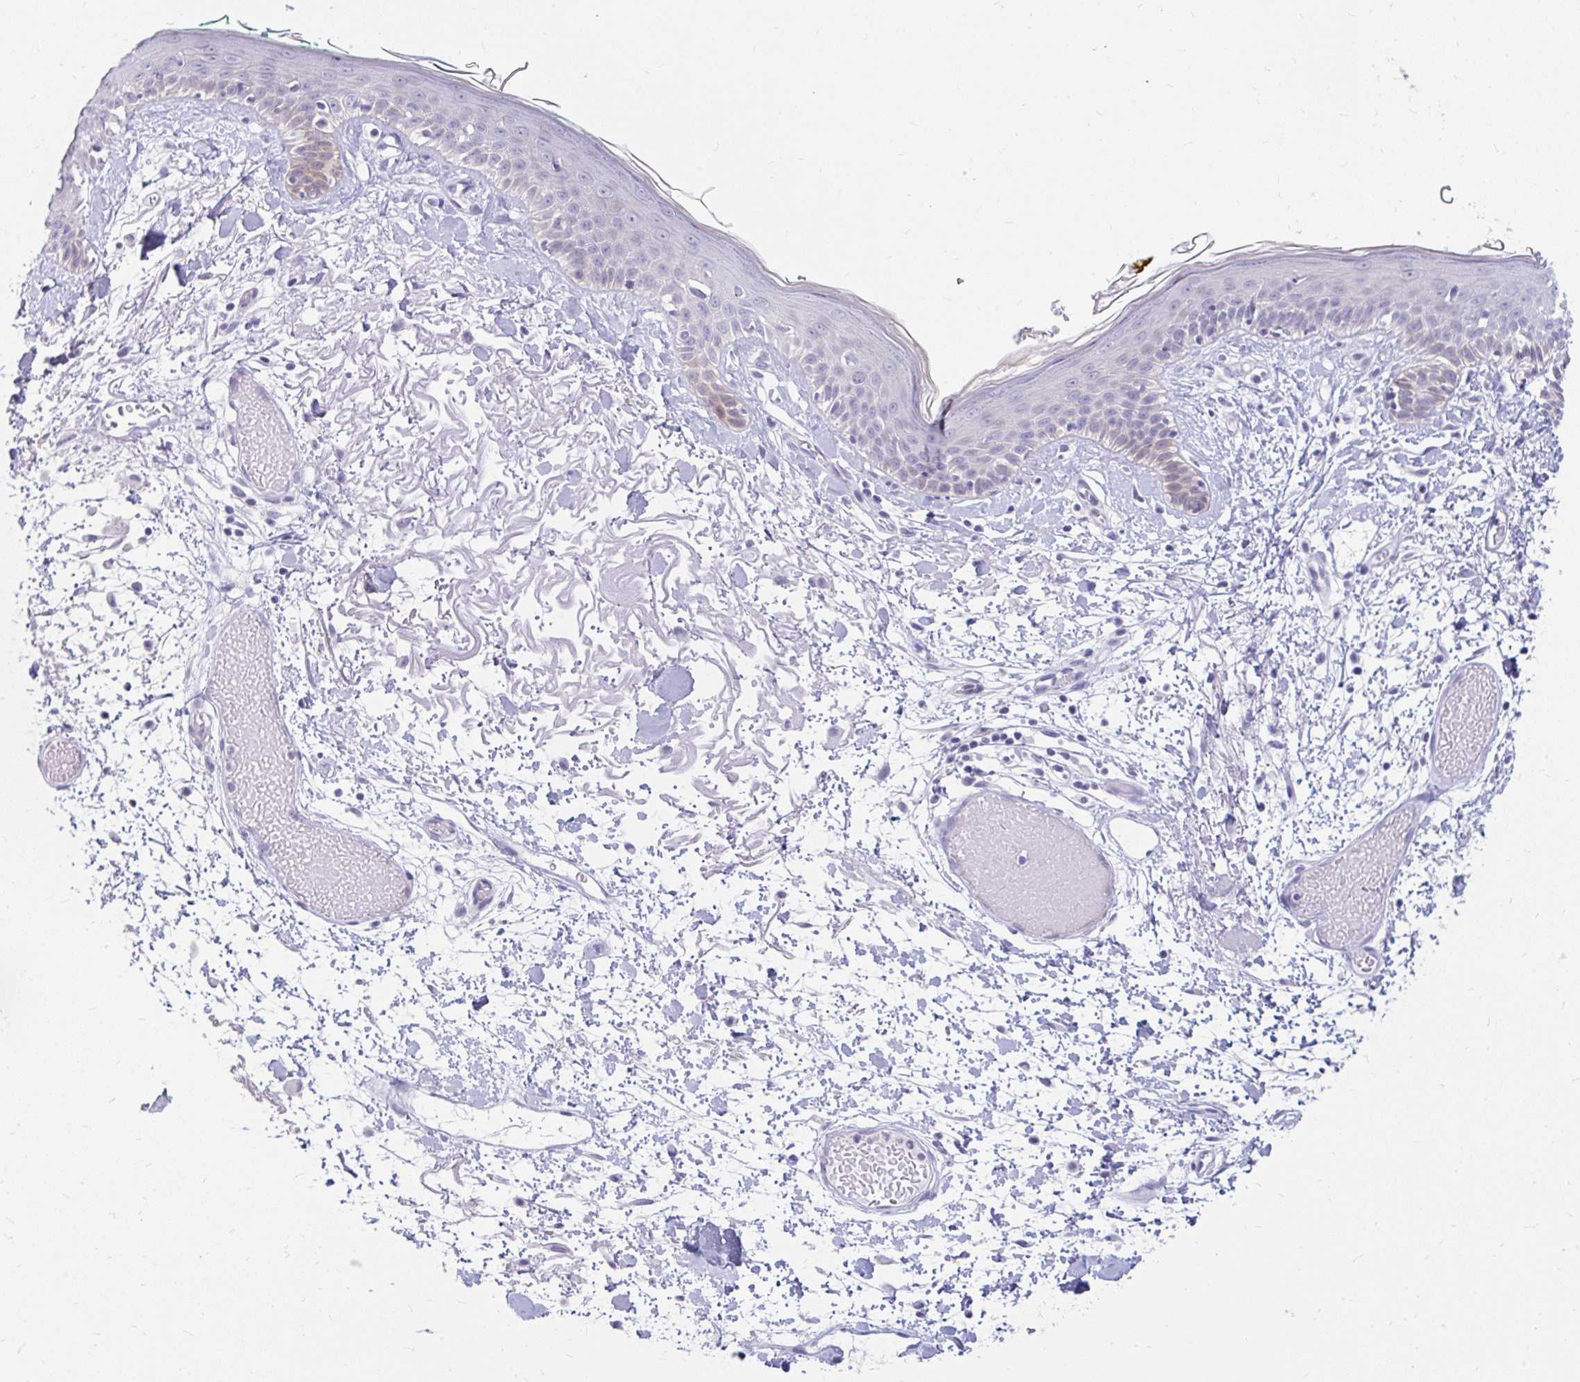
{"staining": {"intensity": "negative", "quantity": "none", "location": "none"}, "tissue": "skin", "cell_type": "Fibroblasts", "image_type": "normal", "snomed": [{"axis": "morphology", "description": "Normal tissue, NOS"}, {"axis": "topography", "description": "Skin"}], "caption": "This is an immunohistochemistry (IHC) micrograph of unremarkable human skin. There is no expression in fibroblasts.", "gene": "RGS16", "patient": {"sex": "male", "age": 79}}